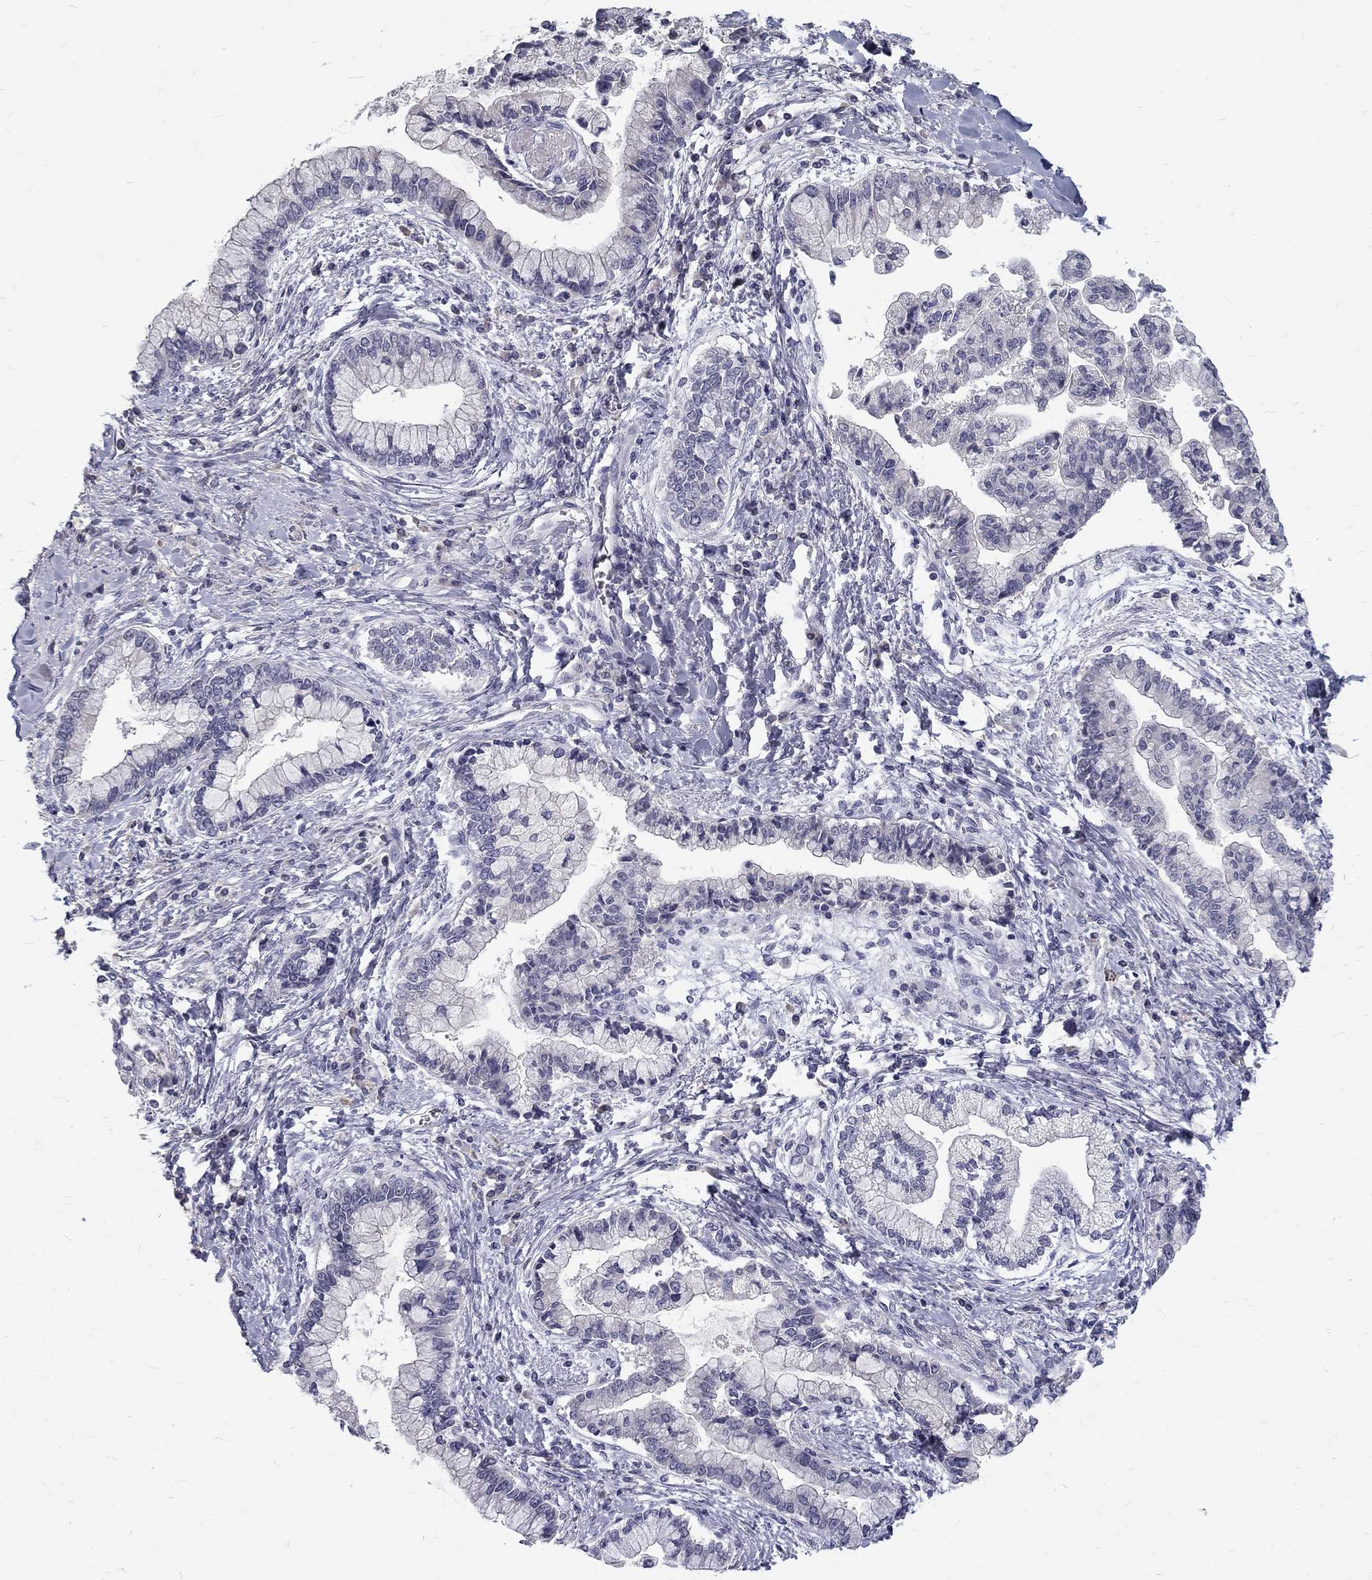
{"staining": {"intensity": "negative", "quantity": "none", "location": "none"}, "tissue": "liver cancer", "cell_type": "Tumor cells", "image_type": "cancer", "snomed": [{"axis": "morphology", "description": "Cholangiocarcinoma"}, {"axis": "topography", "description": "Liver"}], "caption": "IHC histopathology image of human liver cancer (cholangiocarcinoma) stained for a protein (brown), which exhibits no positivity in tumor cells. The staining was performed using DAB (3,3'-diaminobenzidine) to visualize the protein expression in brown, while the nuclei were stained in blue with hematoxylin (Magnification: 20x).", "gene": "NOS1", "patient": {"sex": "male", "age": 50}}